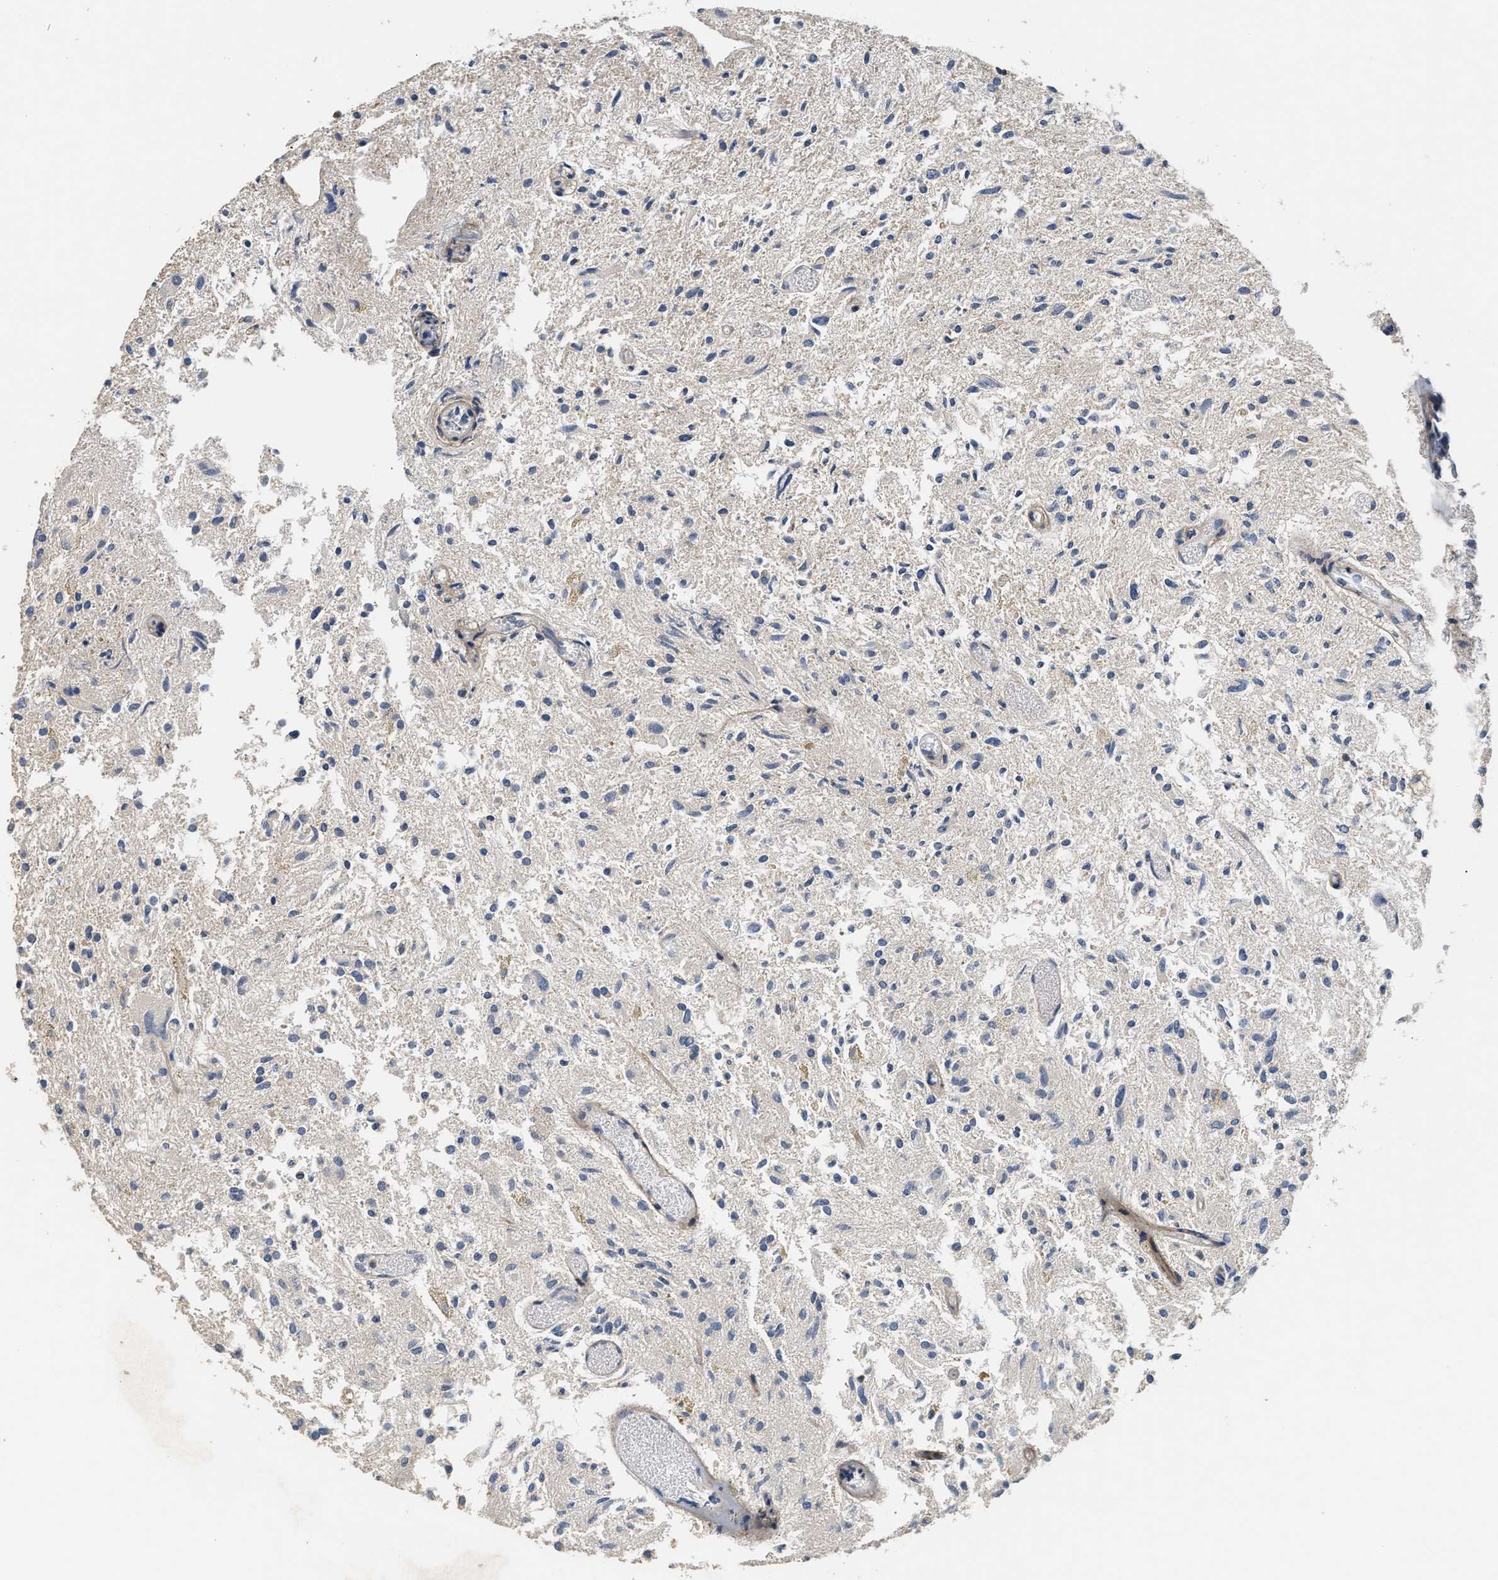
{"staining": {"intensity": "negative", "quantity": "none", "location": "none"}, "tissue": "glioma", "cell_type": "Tumor cells", "image_type": "cancer", "snomed": [{"axis": "morphology", "description": "Glioma, malignant, High grade"}, {"axis": "topography", "description": "Brain"}], "caption": "This is an immunohistochemistry (IHC) micrograph of human glioma. There is no positivity in tumor cells.", "gene": "DBNL", "patient": {"sex": "female", "age": 59}}